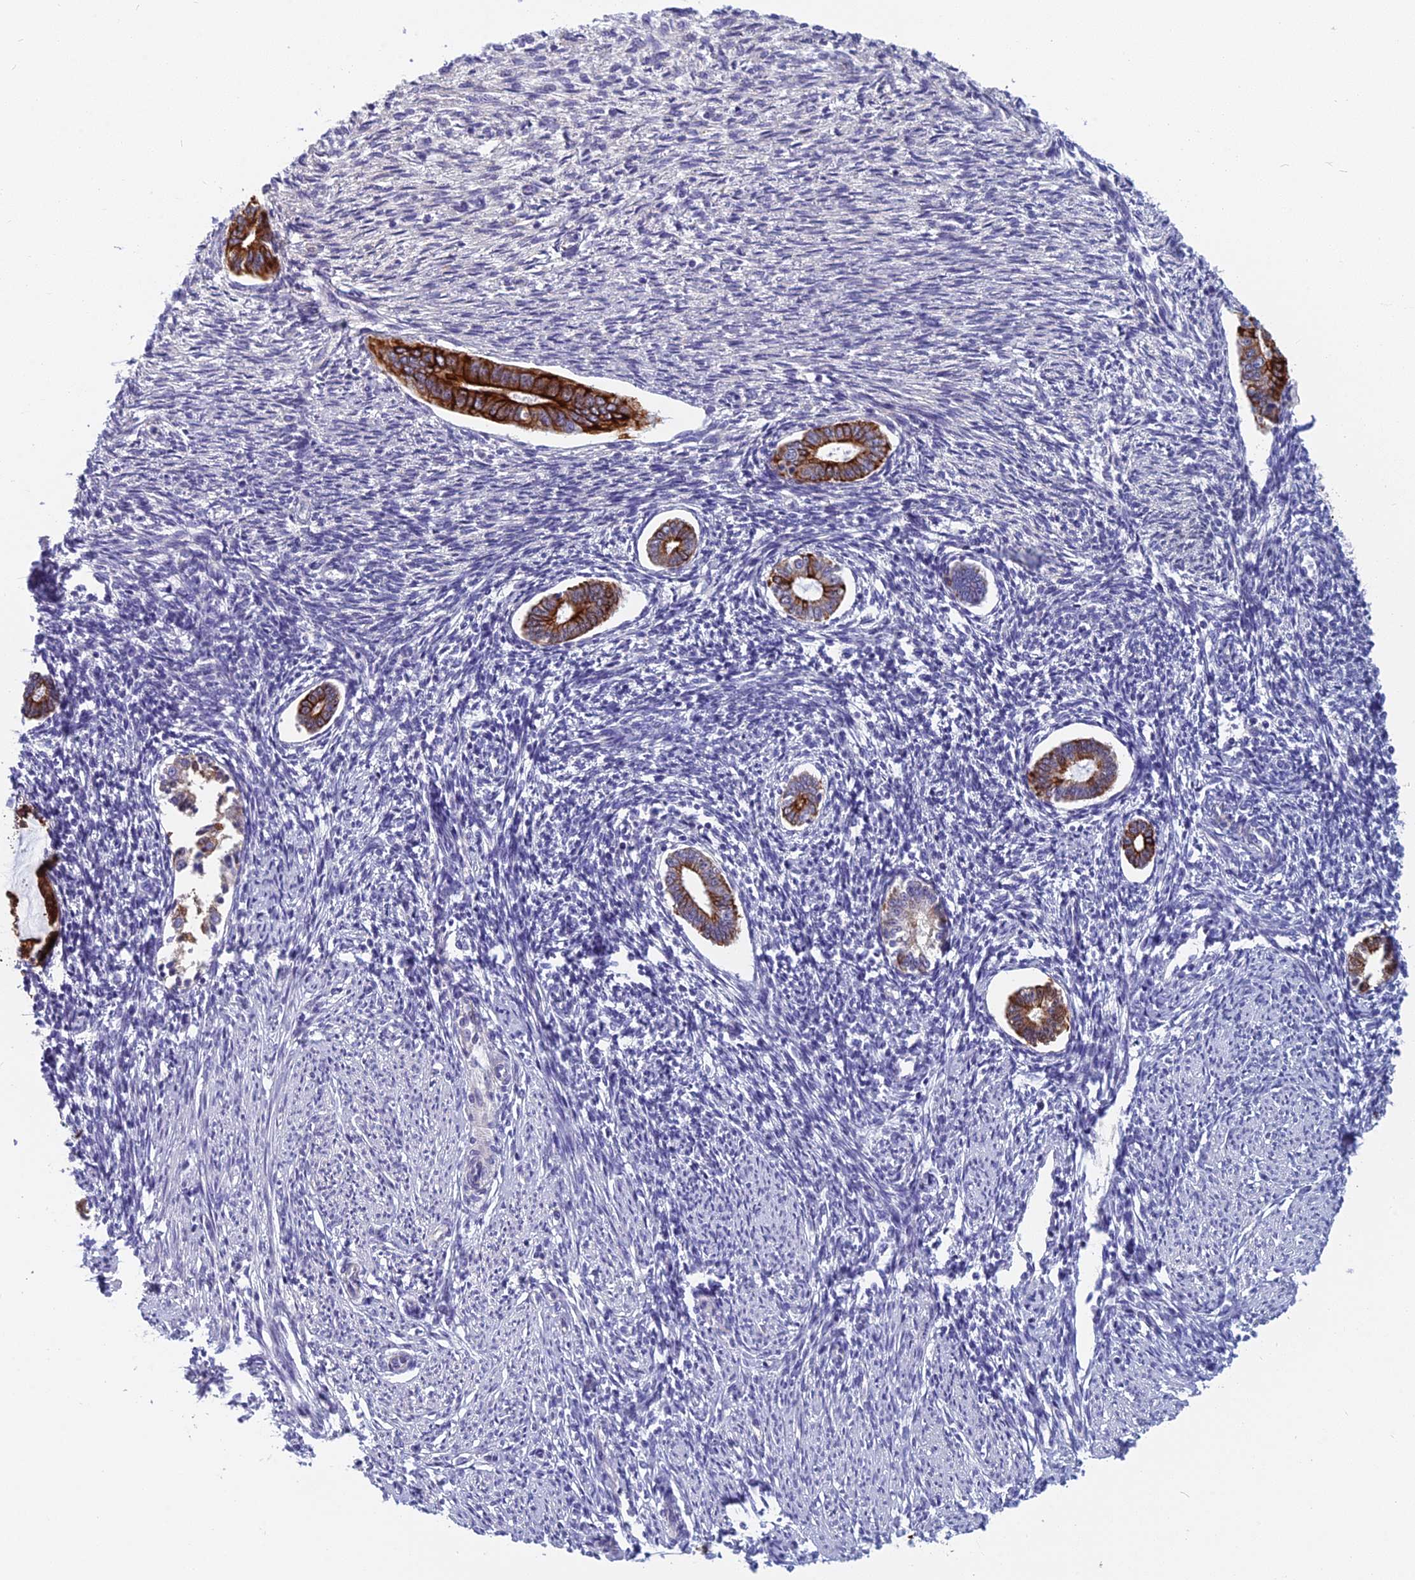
{"staining": {"intensity": "negative", "quantity": "none", "location": "none"}, "tissue": "endometrium", "cell_type": "Cells in endometrial stroma", "image_type": "normal", "snomed": [{"axis": "morphology", "description": "Normal tissue, NOS"}, {"axis": "topography", "description": "Endometrium"}], "caption": "IHC histopathology image of normal endometrium: endometrium stained with DAB (3,3'-diaminobenzidine) demonstrates no significant protein staining in cells in endometrial stroma.", "gene": "RBM41", "patient": {"sex": "female", "age": 56}}